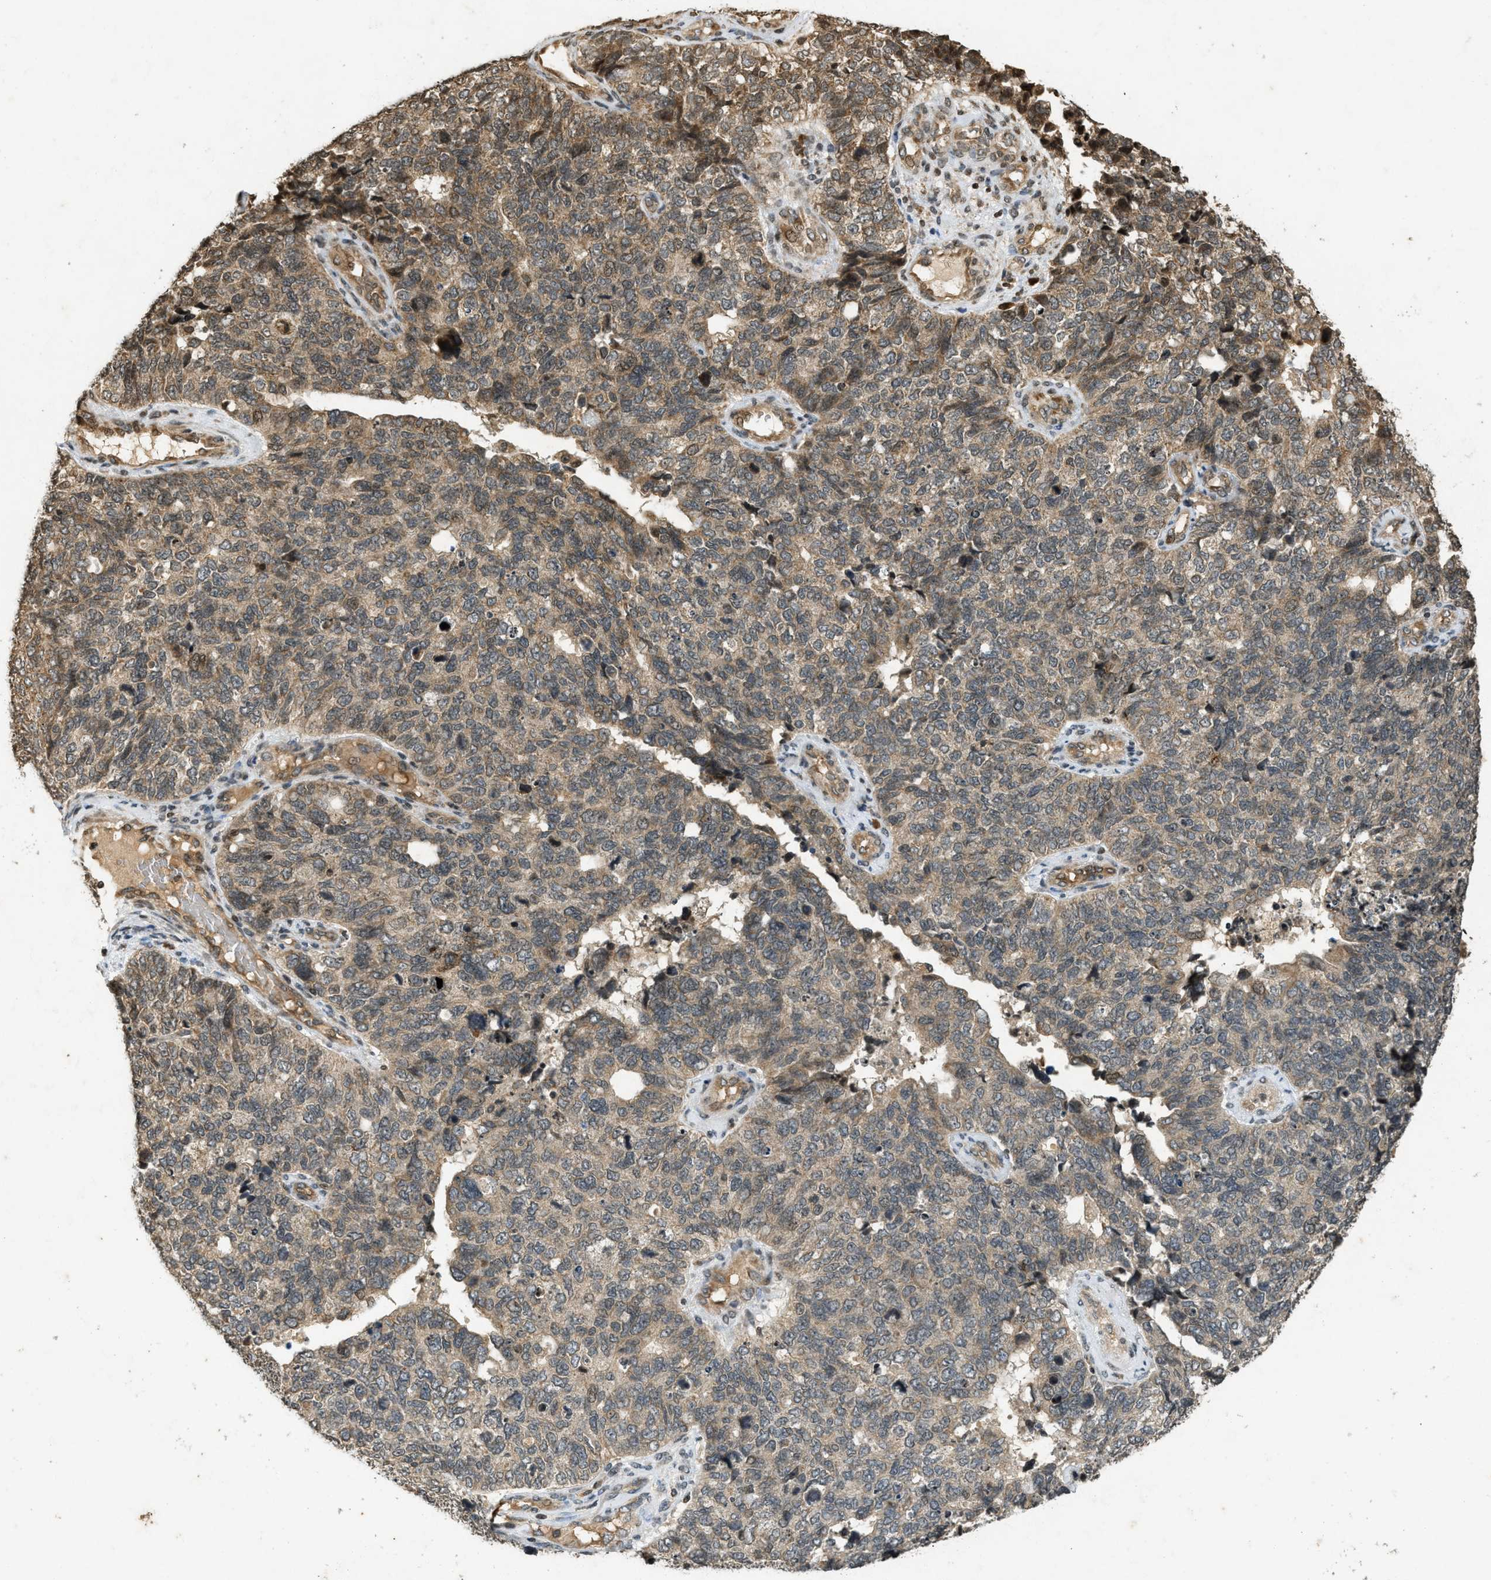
{"staining": {"intensity": "moderate", "quantity": ">75%", "location": "cytoplasmic/membranous"}, "tissue": "cervical cancer", "cell_type": "Tumor cells", "image_type": "cancer", "snomed": [{"axis": "morphology", "description": "Squamous cell carcinoma, NOS"}, {"axis": "topography", "description": "Cervix"}], "caption": "Protein analysis of squamous cell carcinoma (cervical) tissue demonstrates moderate cytoplasmic/membranous staining in approximately >75% of tumor cells. (DAB (3,3'-diaminobenzidine) IHC with brightfield microscopy, high magnification).", "gene": "SIAH1", "patient": {"sex": "female", "age": 63}}